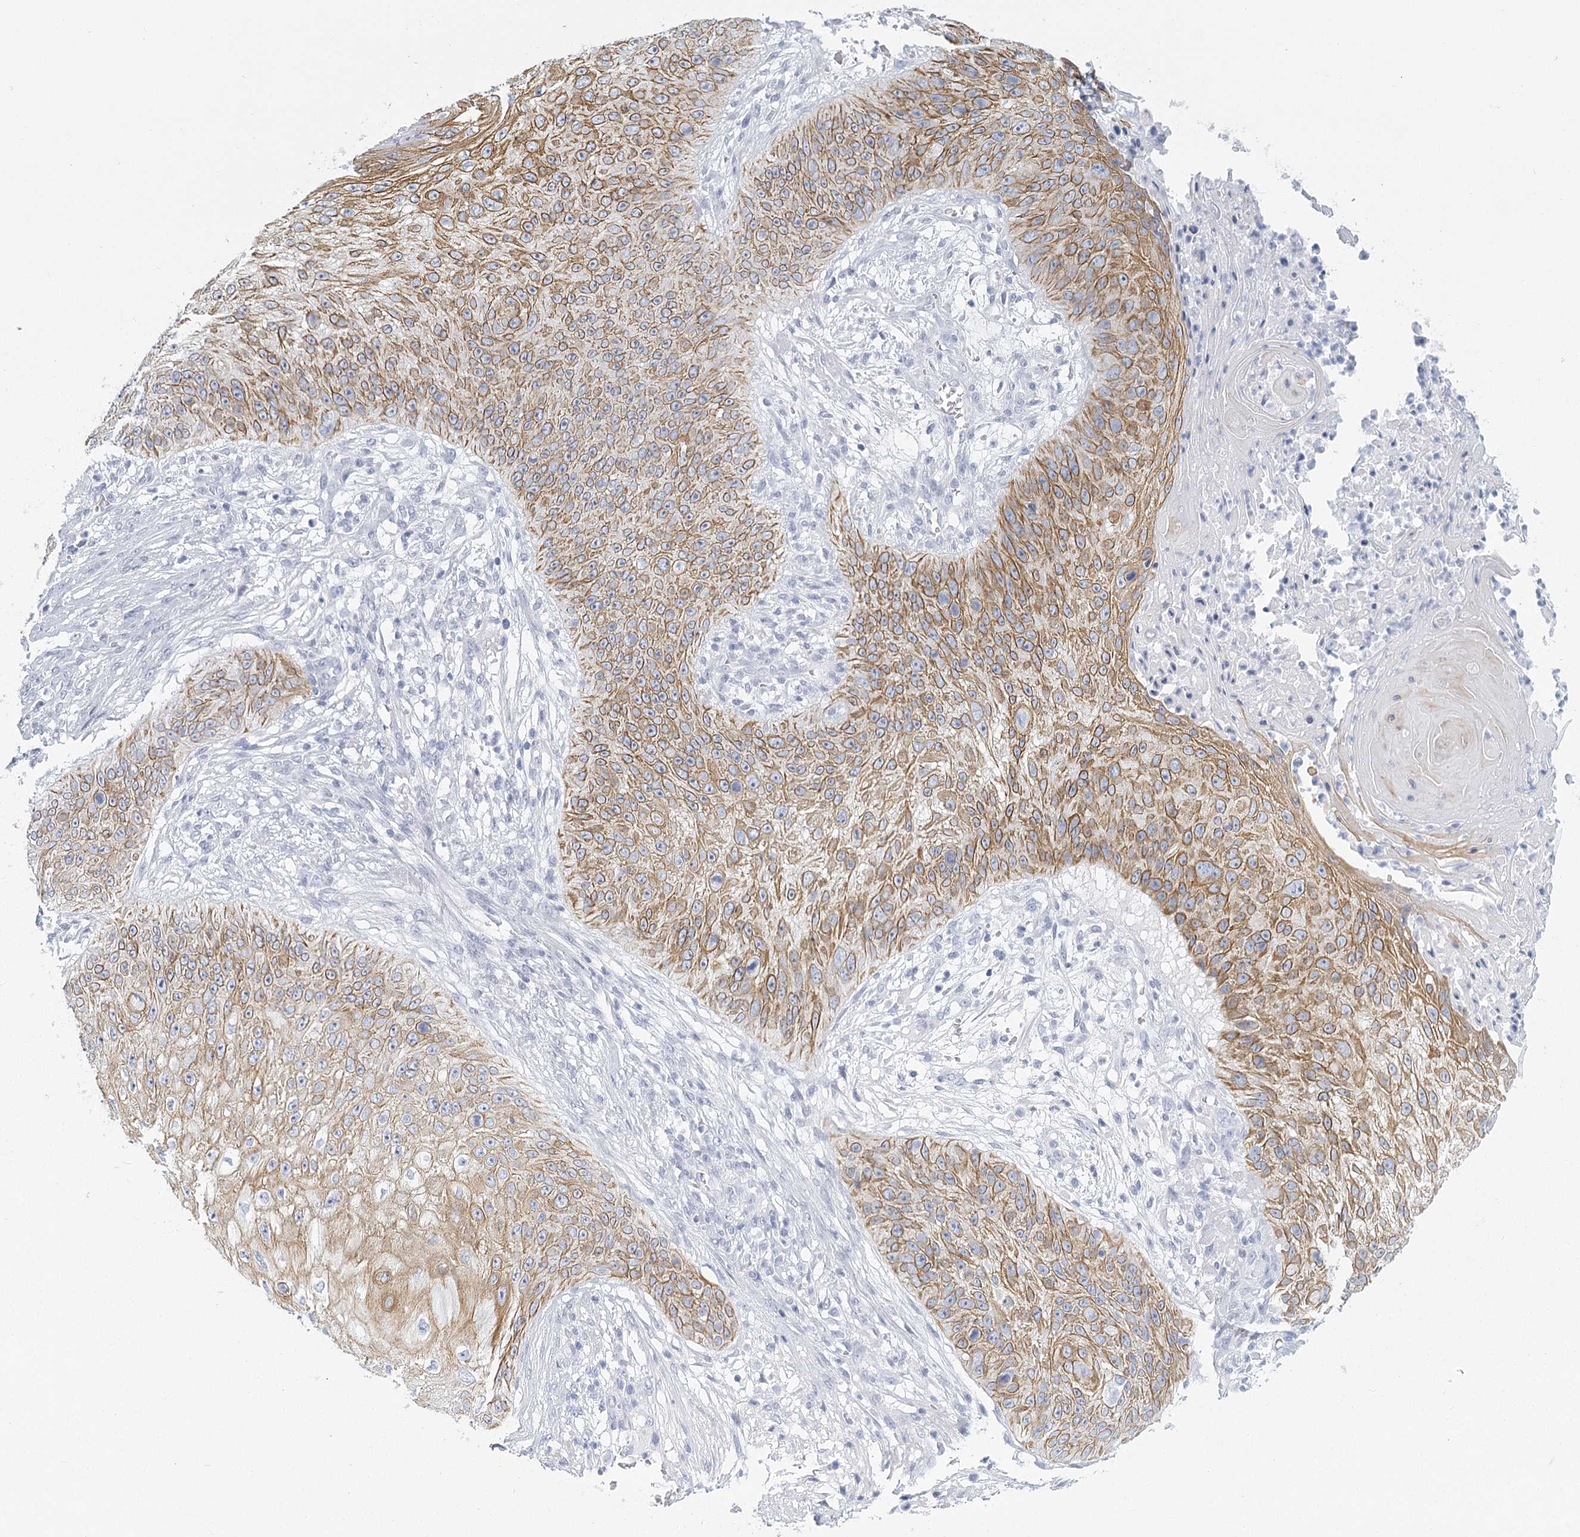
{"staining": {"intensity": "moderate", "quantity": ">75%", "location": "cytoplasmic/membranous"}, "tissue": "skin cancer", "cell_type": "Tumor cells", "image_type": "cancer", "snomed": [{"axis": "morphology", "description": "Squamous cell carcinoma, NOS"}, {"axis": "topography", "description": "Skin"}], "caption": "Immunohistochemistry (IHC) micrograph of skin squamous cell carcinoma stained for a protein (brown), which reveals medium levels of moderate cytoplasmic/membranous positivity in about >75% of tumor cells.", "gene": "WNT8B", "patient": {"sex": "female", "age": 80}}